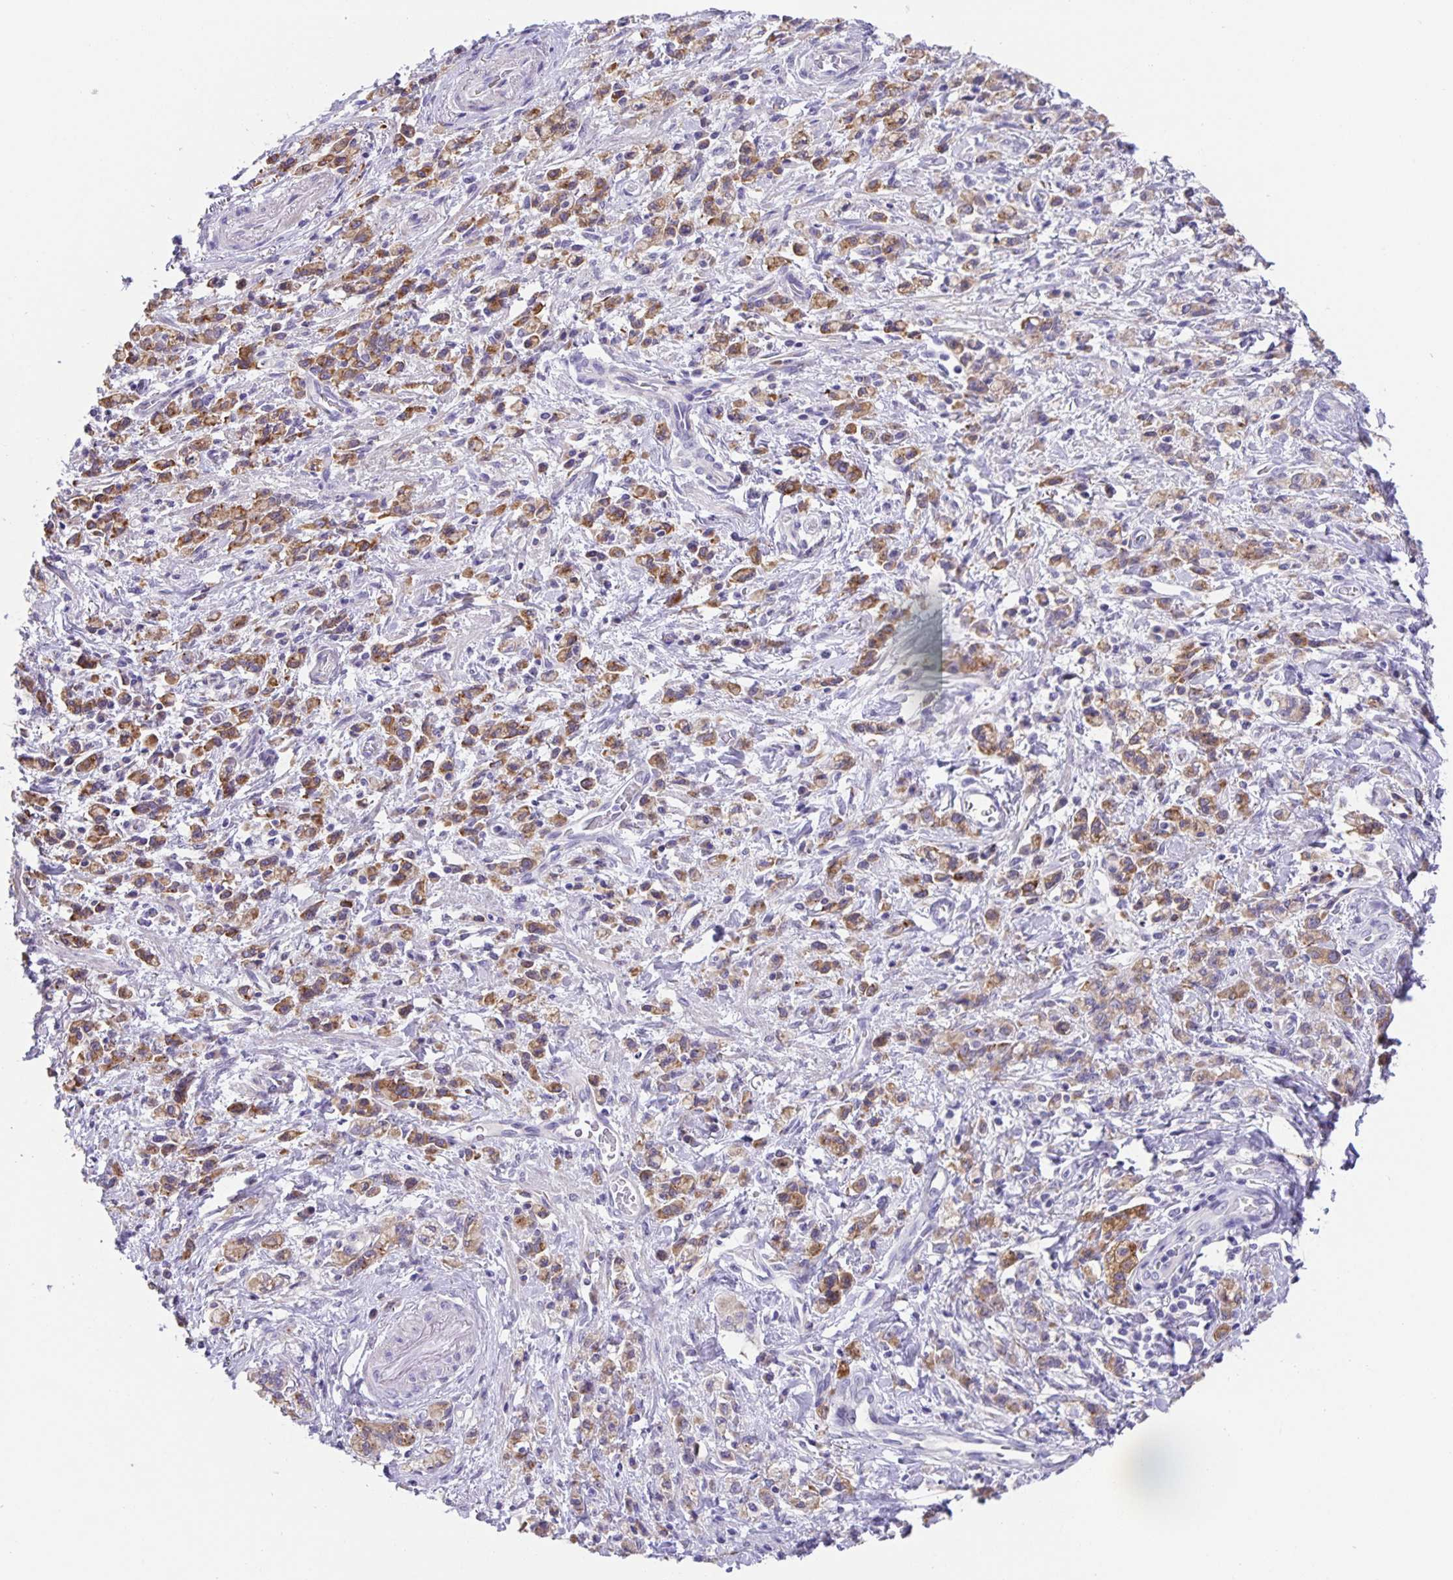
{"staining": {"intensity": "moderate", "quantity": ">75%", "location": "cytoplasmic/membranous"}, "tissue": "stomach cancer", "cell_type": "Tumor cells", "image_type": "cancer", "snomed": [{"axis": "morphology", "description": "Adenocarcinoma, NOS"}, {"axis": "topography", "description": "Stomach"}], "caption": "DAB immunohistochemical staining of human stomach adenocarcinoma demonstrates moderate cytoplasmic/membranous protein staining in about >75% of tumor cells. Using DAB (brown) and hematoxylin (blue) stains, captured at high magnification using brightfield microscopy.", "gene": "PRR36", "patient": {"sex": "male", "age": 77}}